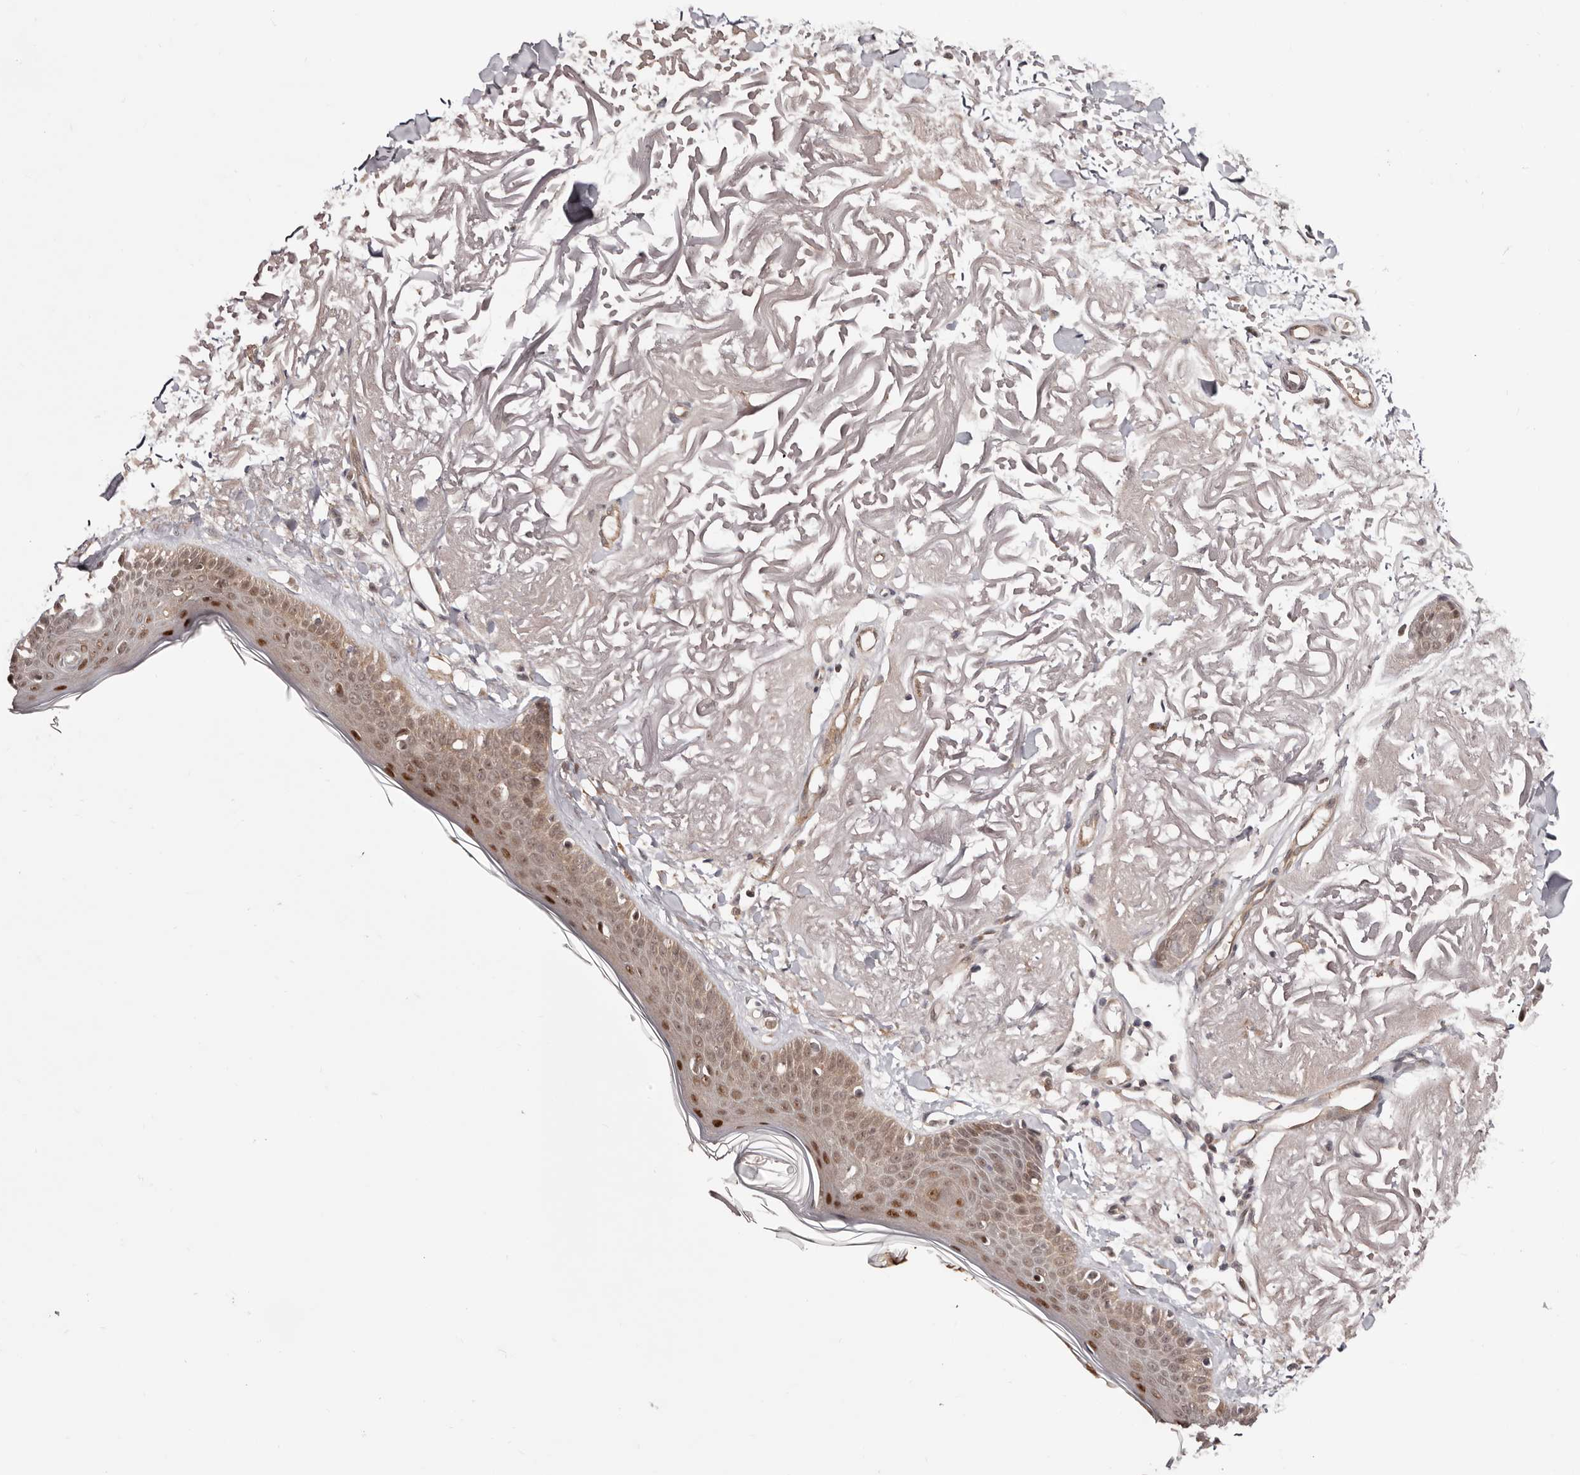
{"staining": {"intensity": "negative", "quantity": "none", "location": "none"}, "tissue": "skin", "cell_type": "Fibroblasts", "image_type": "normal", "snomed": [{"axis": "morphology", "description": "Normal tissue, NOS"}, {"axis": "topography", "description": "Skin"}, {"axis": "topography", "description": "Skeletal muscle"}], "caption": "Immunohistochemistry histopathology image of unremarkable human skin stained for a protein (brown), which displays no staining in fibroblasts.", "gene": "EGR3", "patient": {"sex": "male", "age": 83}}